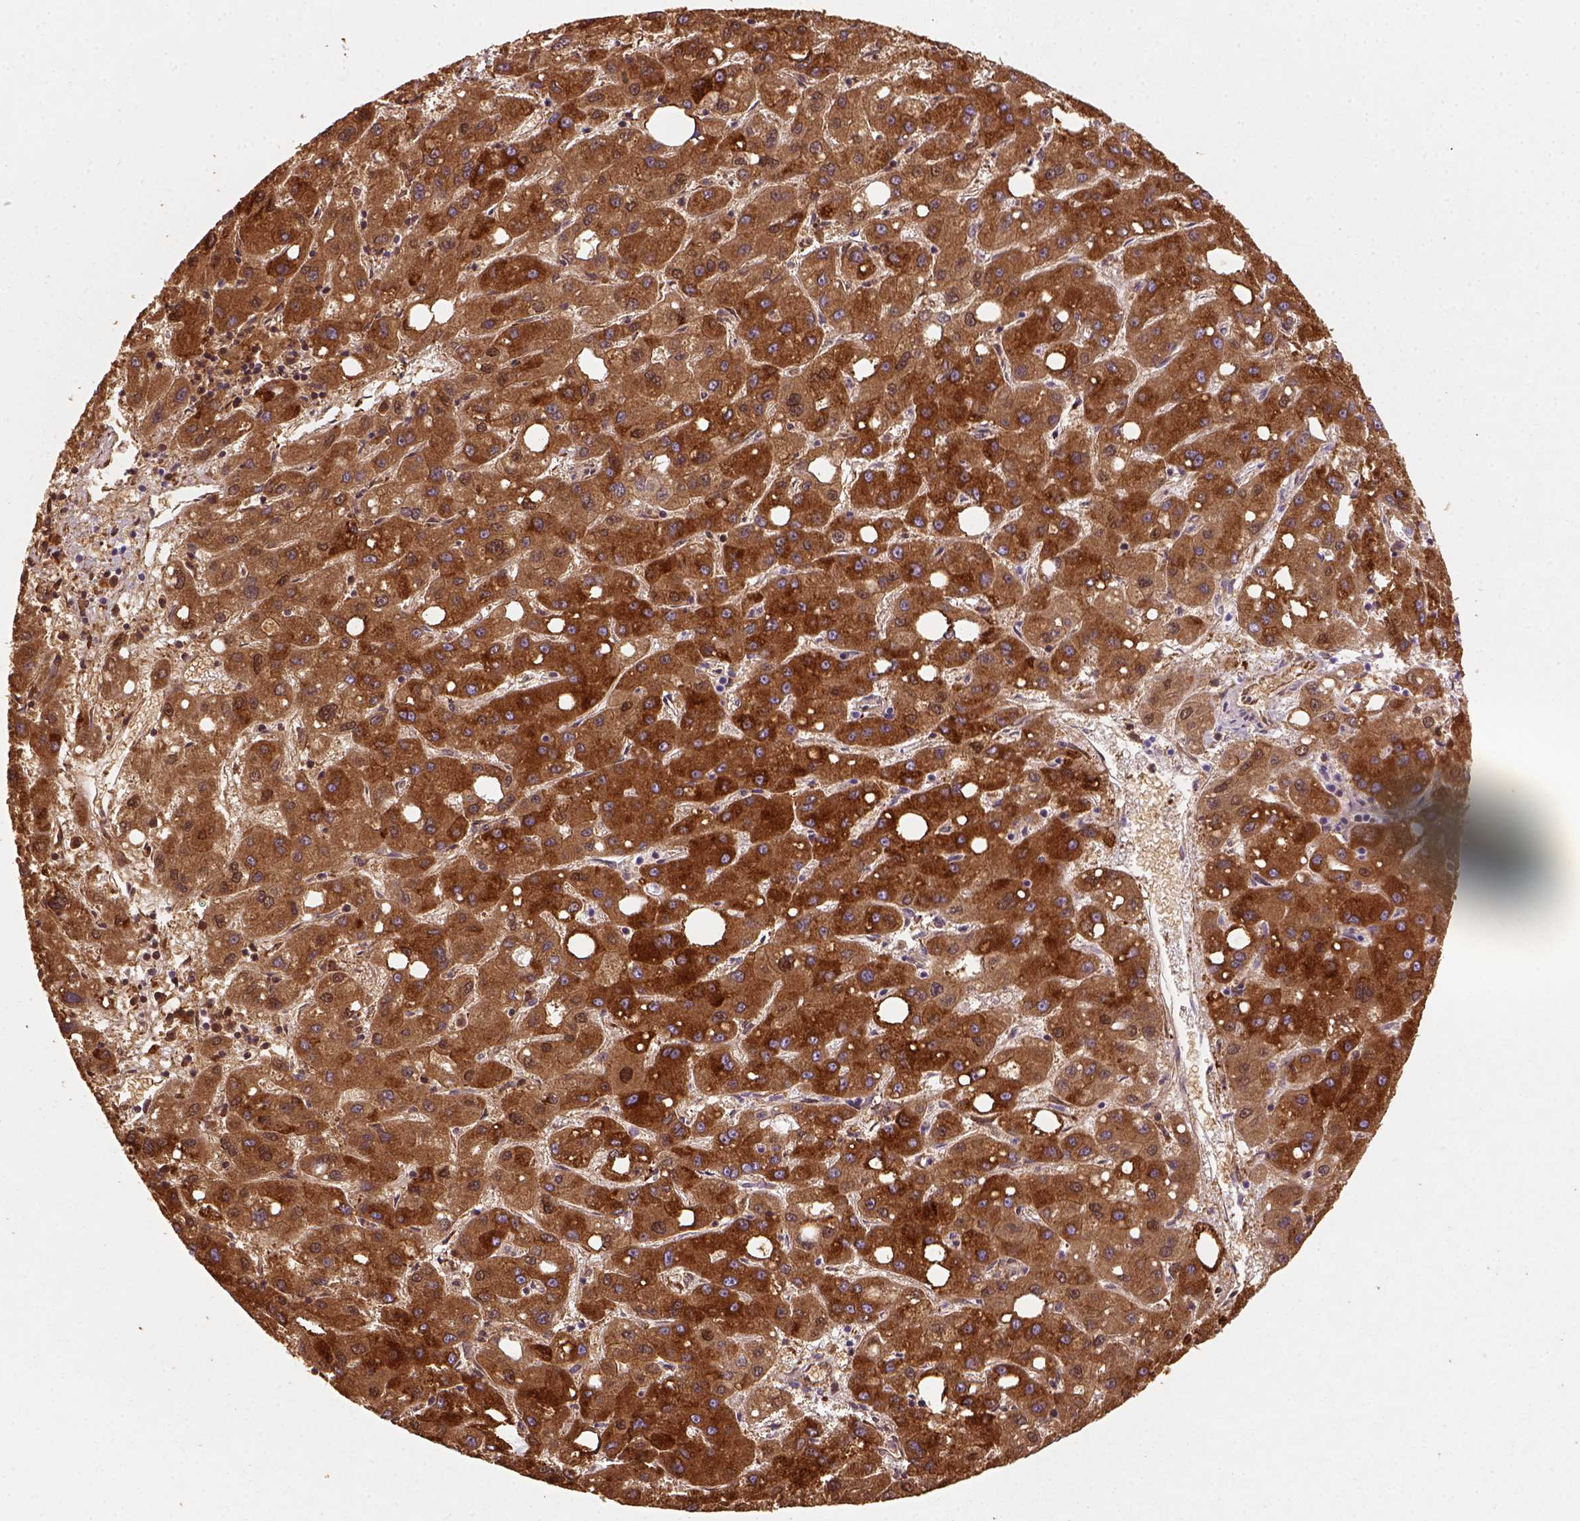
{"staining": {"intensity": "strong", "quantity": ">75%", "location": "cytoplasmic/membranous"}, "tissue": "liver cancer", "cell_type": "Tumor cells", "image_type": "cancer", "snomed": [{"axis": "morphology", "description": "Carcinoma, Hepatocellular, NOS"}, {"axis": "topography", "description": "Liver"}], "caption": "Tumor cells show high levels of strong cytoplasmic/membranous staining in about >75% of cells in liver hepatocellular carcinoma.", "gene": "CES2", "patient": {"sex": "male", "age": 73}}